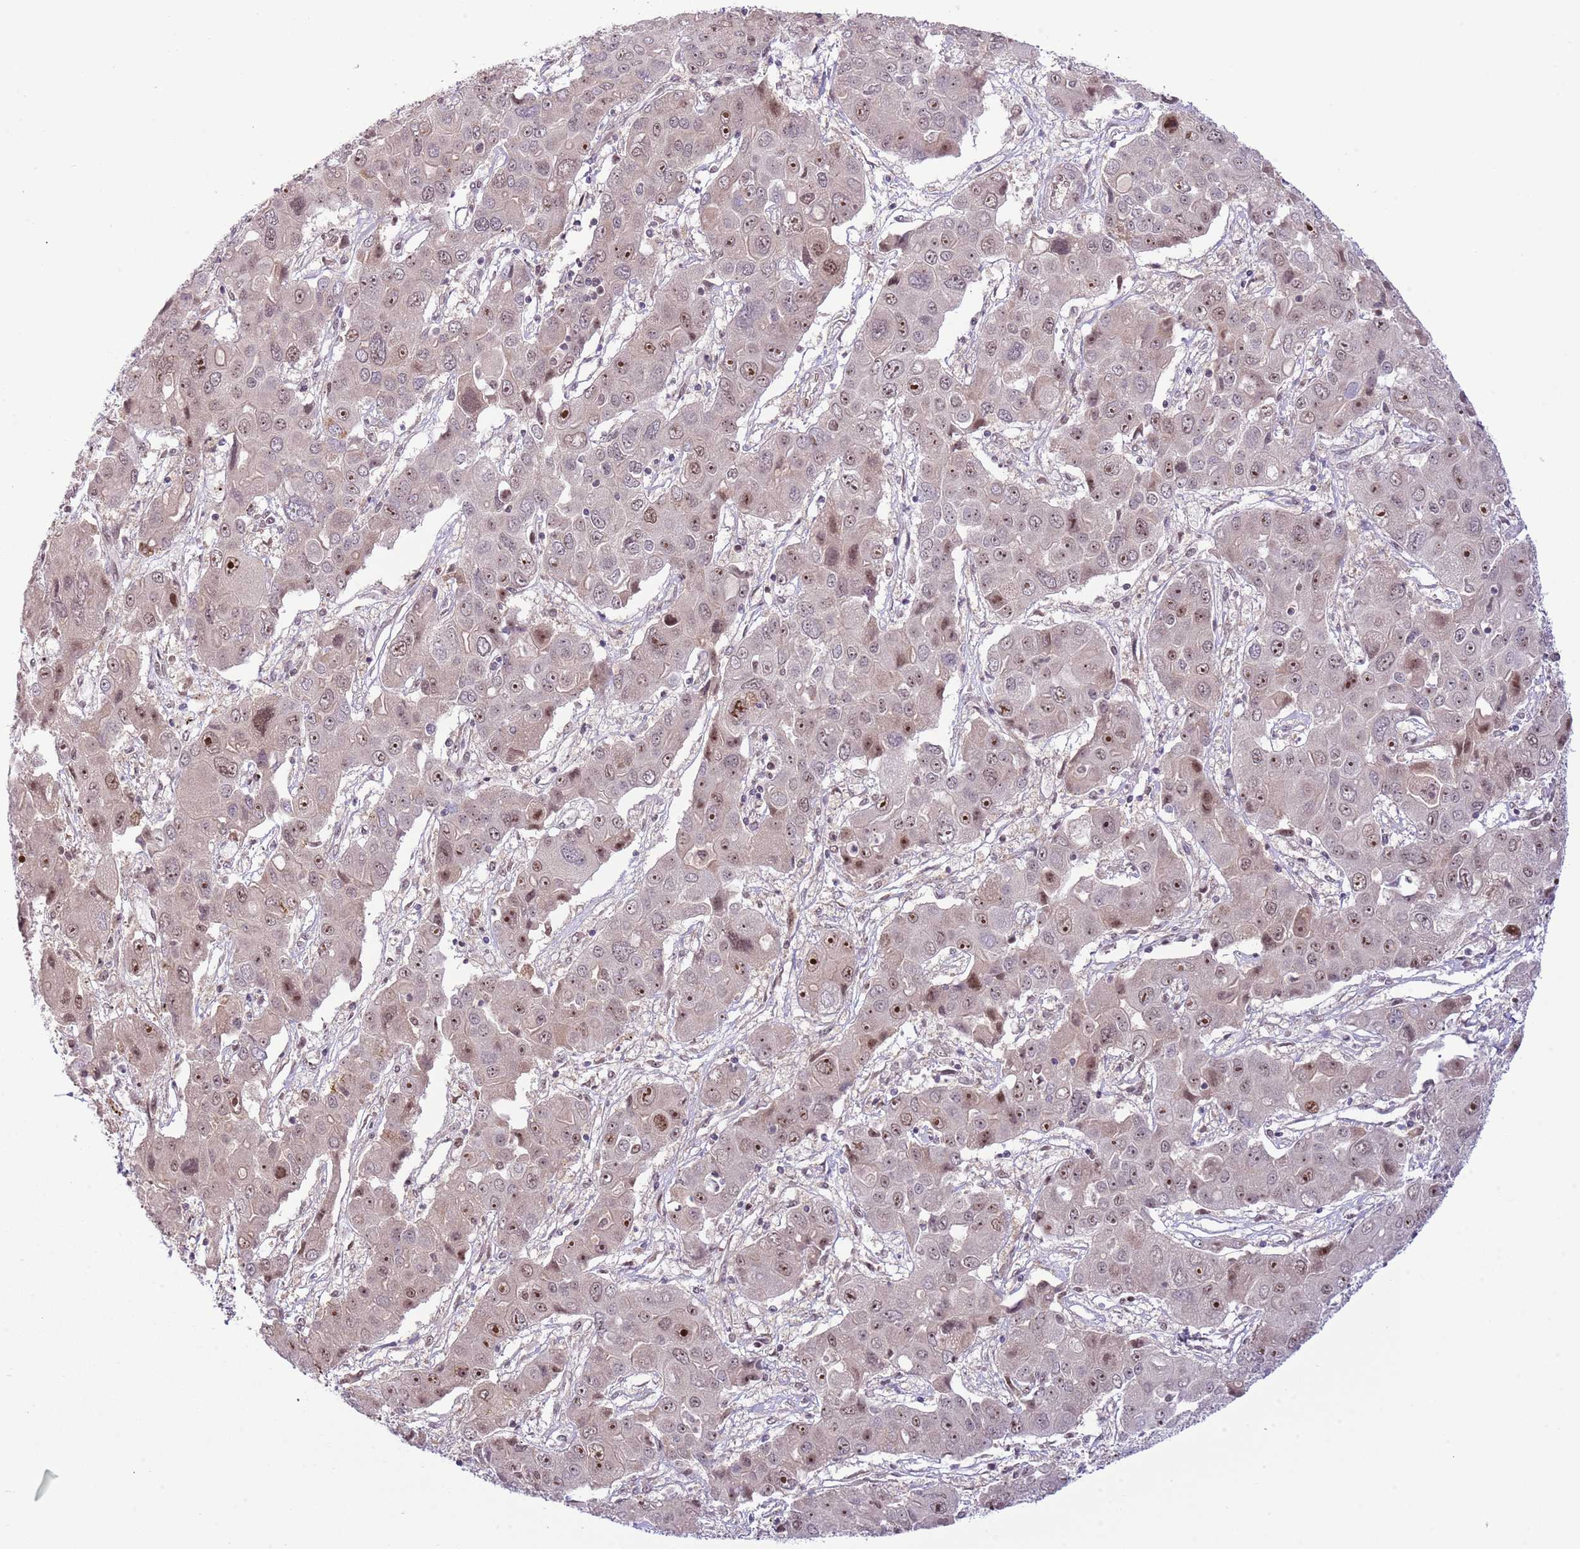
{"staining": {"intensity": "moderate", "quantity": "25%-75%", "location": "nuclear"}, "tissue": "liver cancer", "cell_type": "Tumor cells", "image_type": "cancer", "snomed": [{"axis": "morphology", "description": "Cholangiocarcinoma"}, {"axis": "topography", "description": "Liver"}], "caption": "This photomicrograph displays liver cholangiocarcinoma stained with immunohistochemistry to label a protein in brown. The nuclear of tumor cells show moderate positivity for the protein. Nuclei are counter-stained blue.", "gene": "CHD1", "patient": {"sex": "male", "age": 67}}